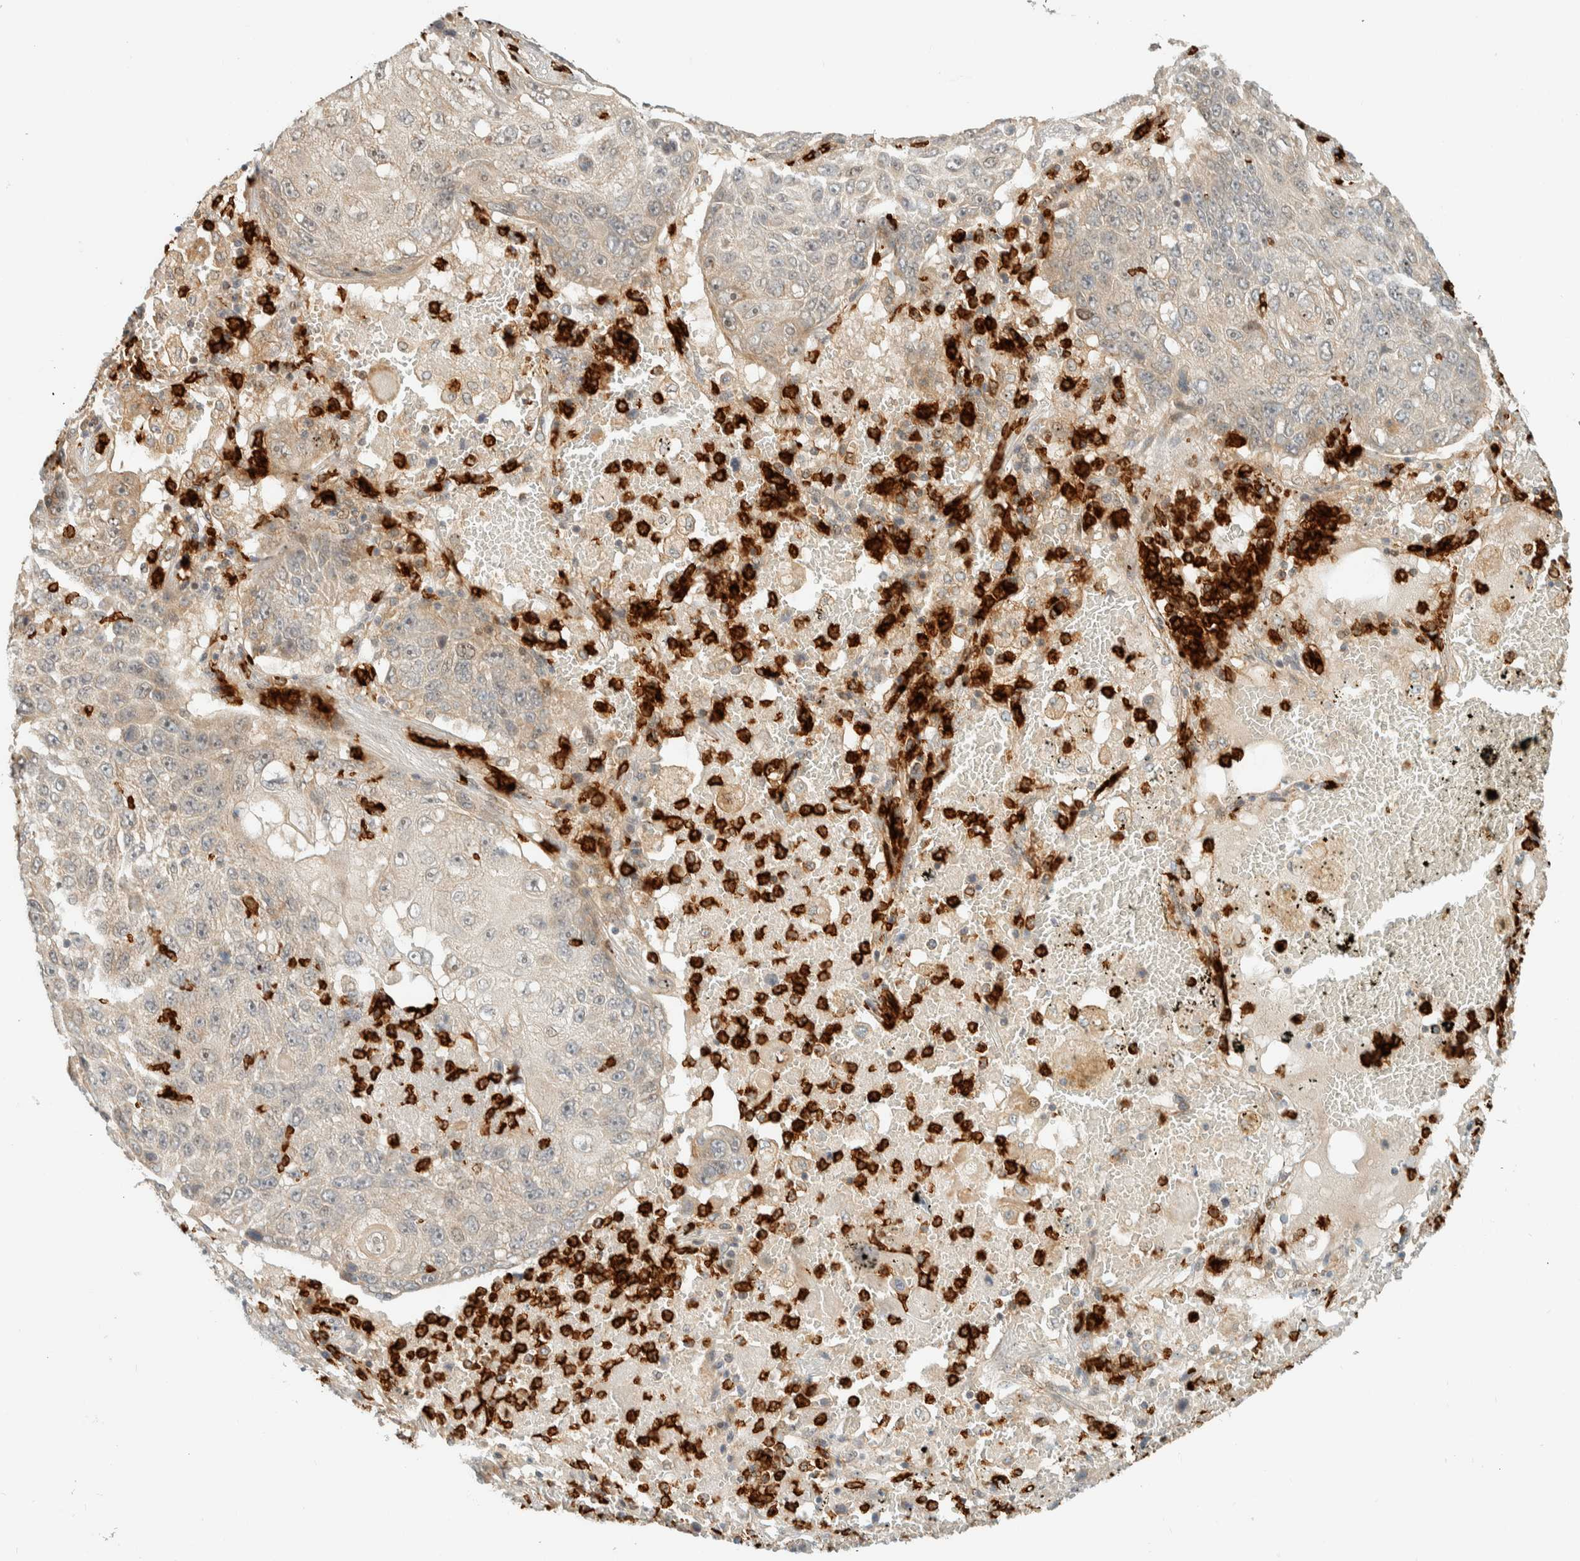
{"staining": {"intensity": "negative", "quantity": "none", "location": "none"}, "tissue": "lung cancer", "cell_type": "Tumor cells", "image_type": "cancer", "snomed": [{"axis": "morphology", "description": "Squamous cell carcinoma, NOS"}, {"axis": "topography", "description": "Lung"}], "caption": "This is an IHC micrograph of lung cancer. There is no positivity in tumor cells.", "gene": "CCDC171", "patient": {"sex": "male", "age": 61}}